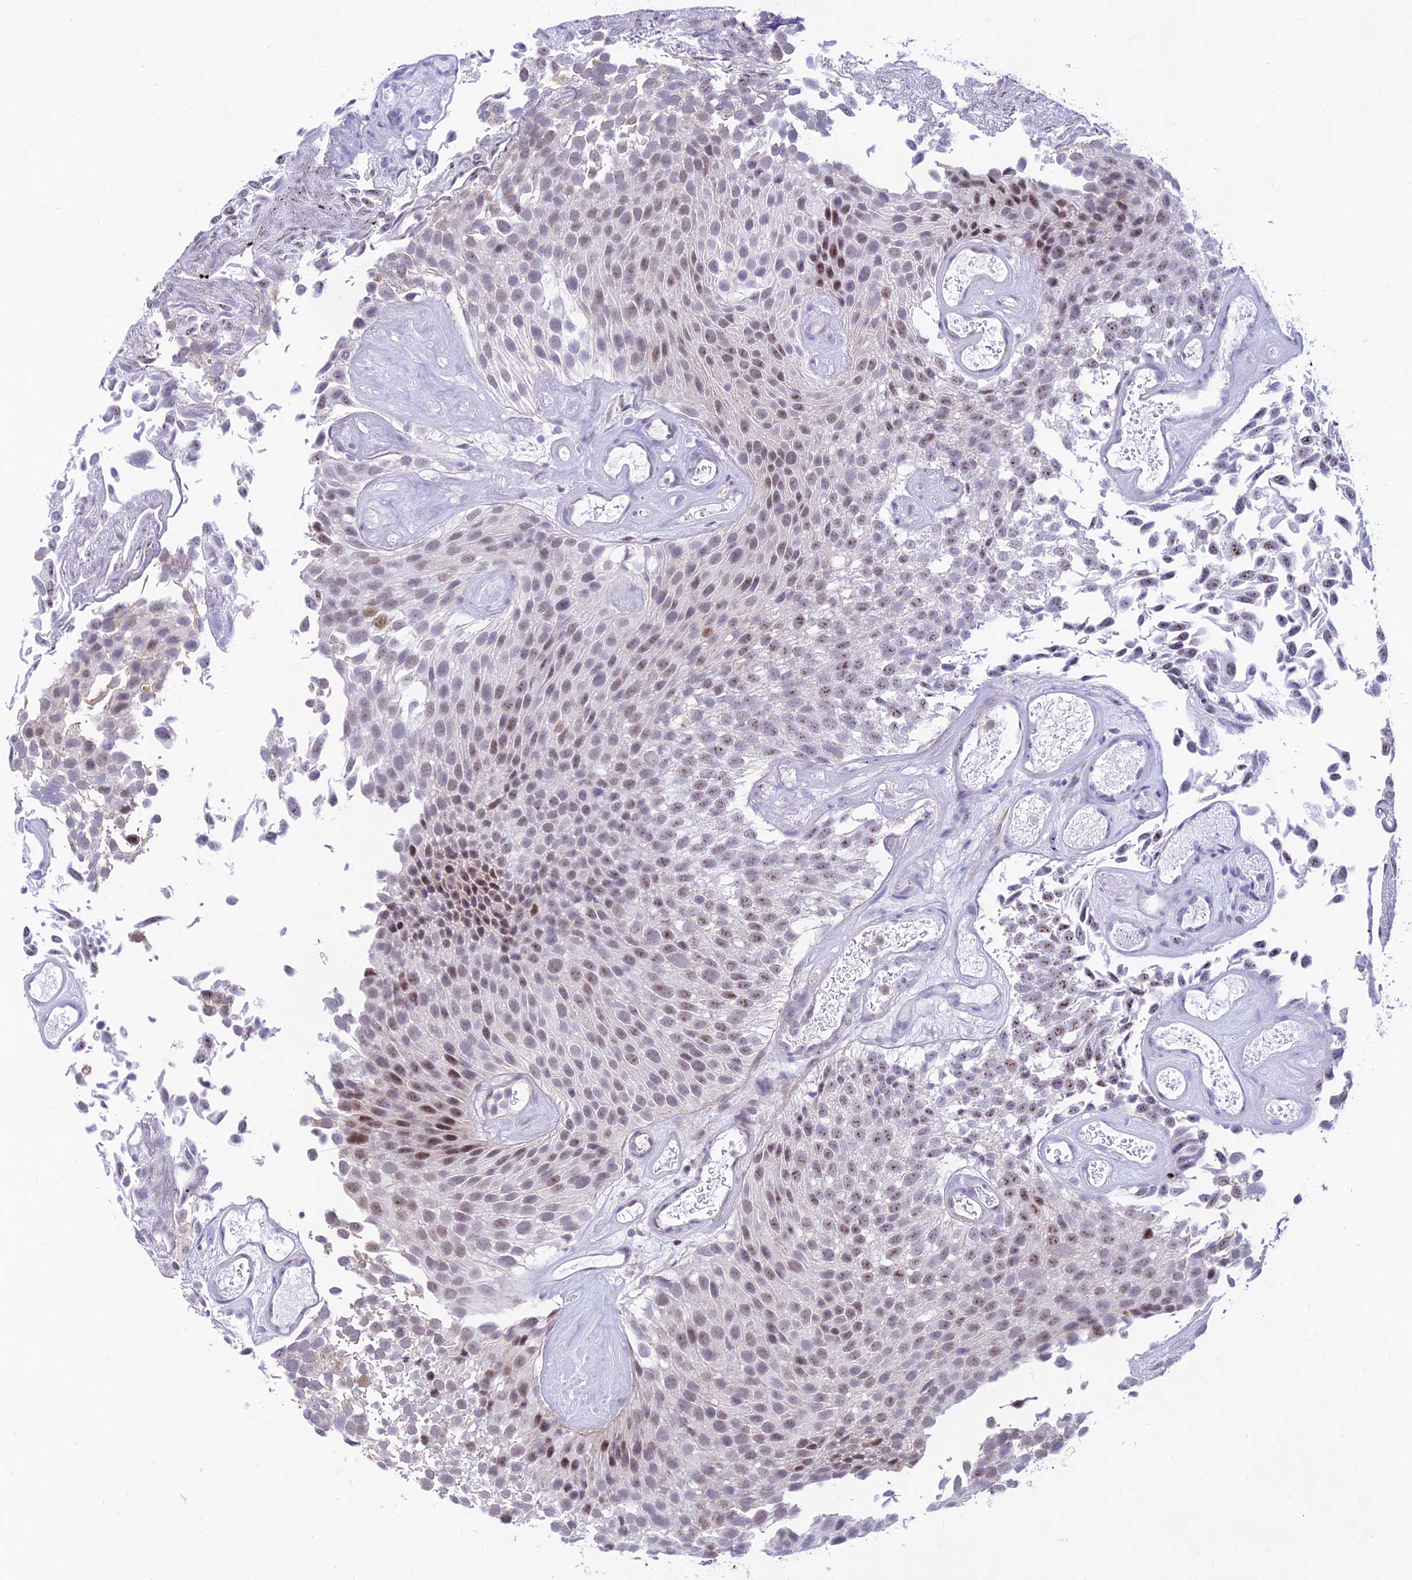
{"staining": {"intensity": "moderate", "quantity": "<25%", "location": "nuclear"}, "tissue": "urothelial cancer", "cell_type": "Tumor cells", "image_type": "cancer", "snomed": [{"axis": "morphology", "description": "Urothelial carcinoma, Low grade"}, {"axis": "topography", "description": "Urinary bladder"}], "caption": "Protein analysis of urothelial cancer tissue demonstrates moderate nuclear positivity in about <25% of tumor cells.", "gene": "KRR1", "patient": {"sex": "male", "age": 89}}